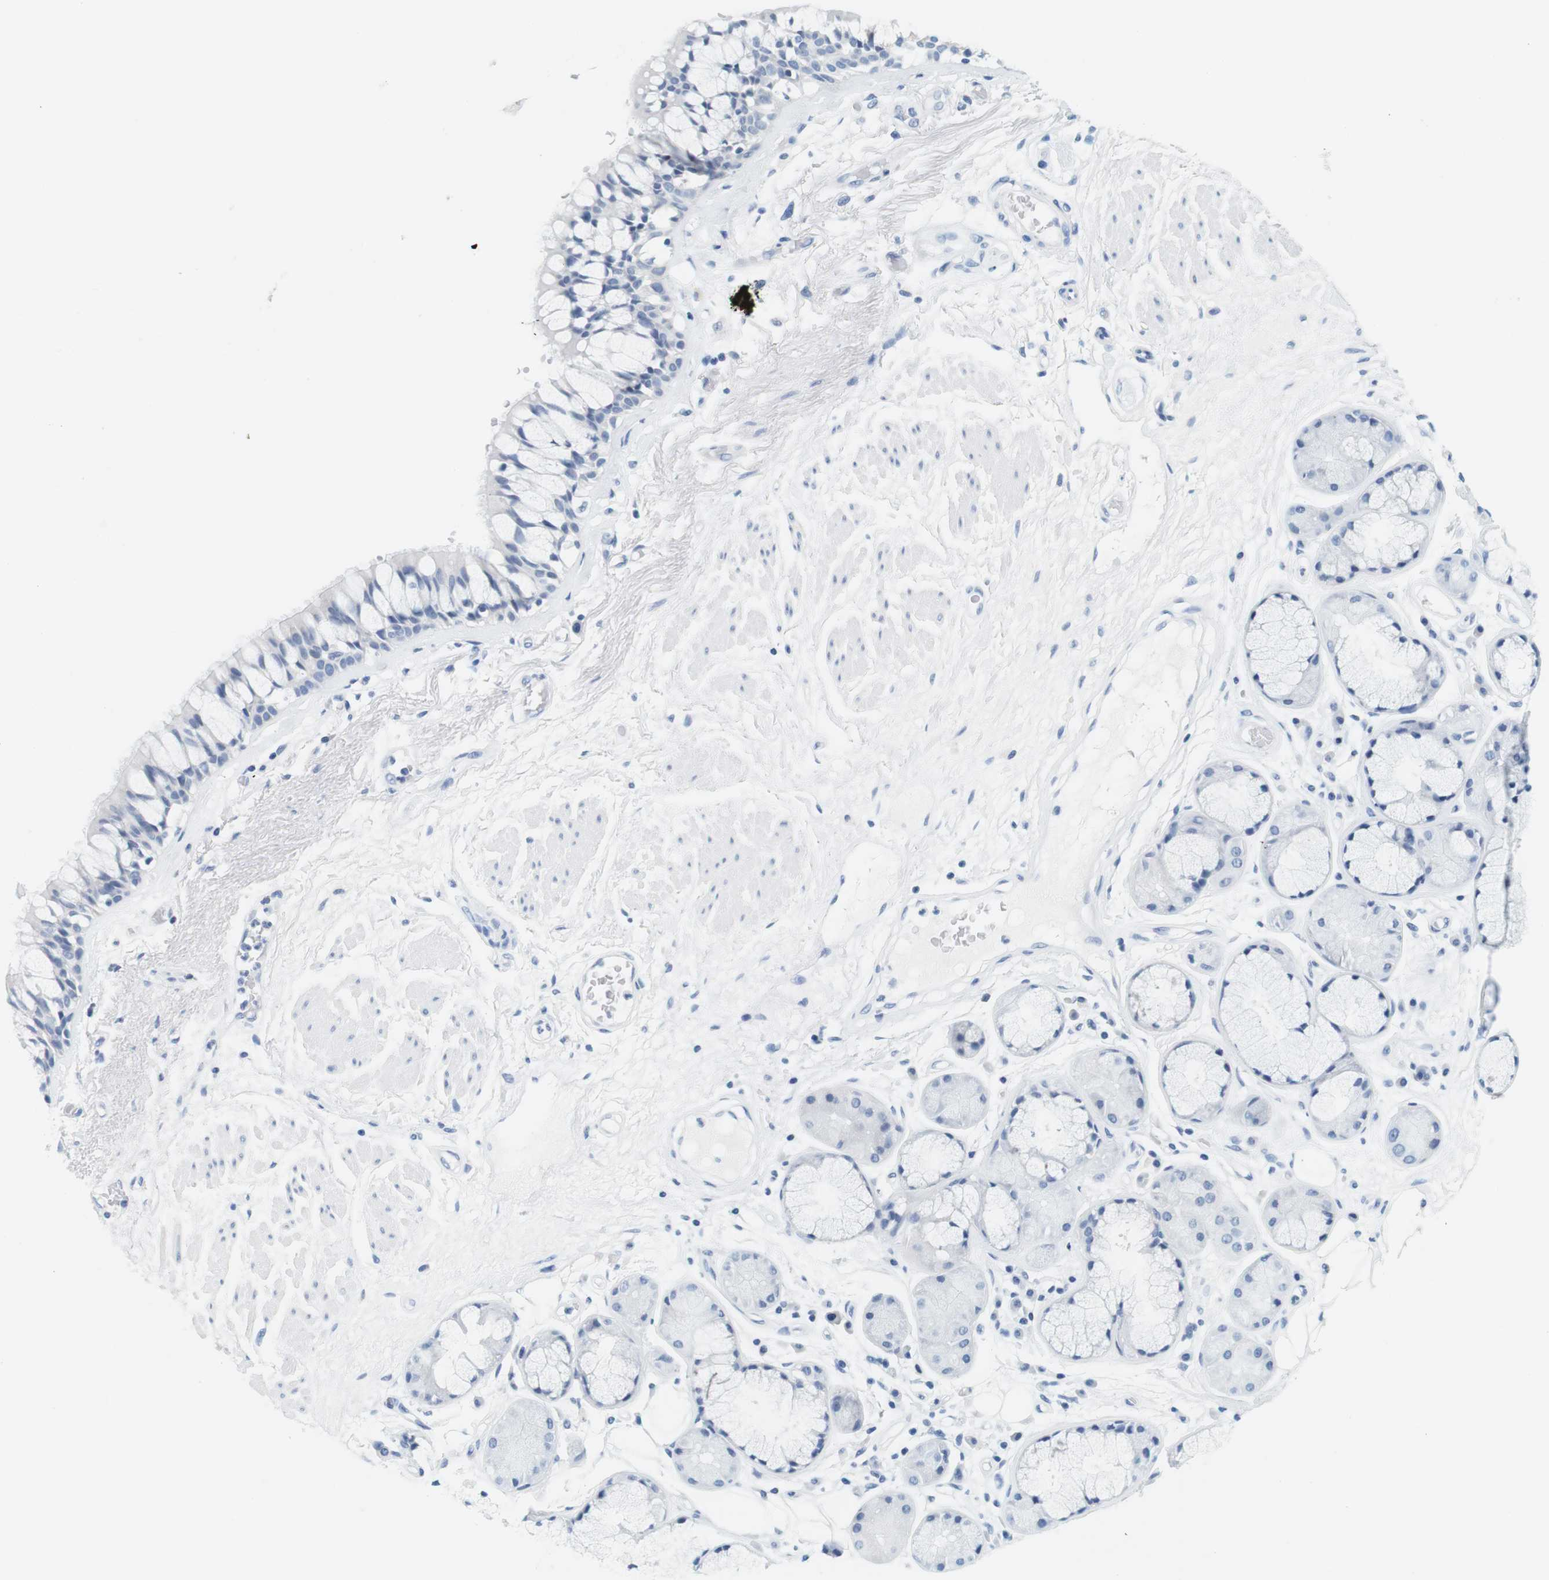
{"staining": {"intensity": "negative", "quantity": "none", "location": "none"}, "tissue": "bronchus", "cell_type": "Respiratory epithelial cells", "image_type": "normal", "snomed": [{"axis": "morphology", "description": "Normal tissue, NOS"}, {"axis": "topography", "description": "Bronchus"}], "caption": "Human bronchus stained for a protein using IHC reveals no staining in respiratory epithelial cells.", "gene": "CYP2C9", "patient": {"sex": "male", "age": 66}}